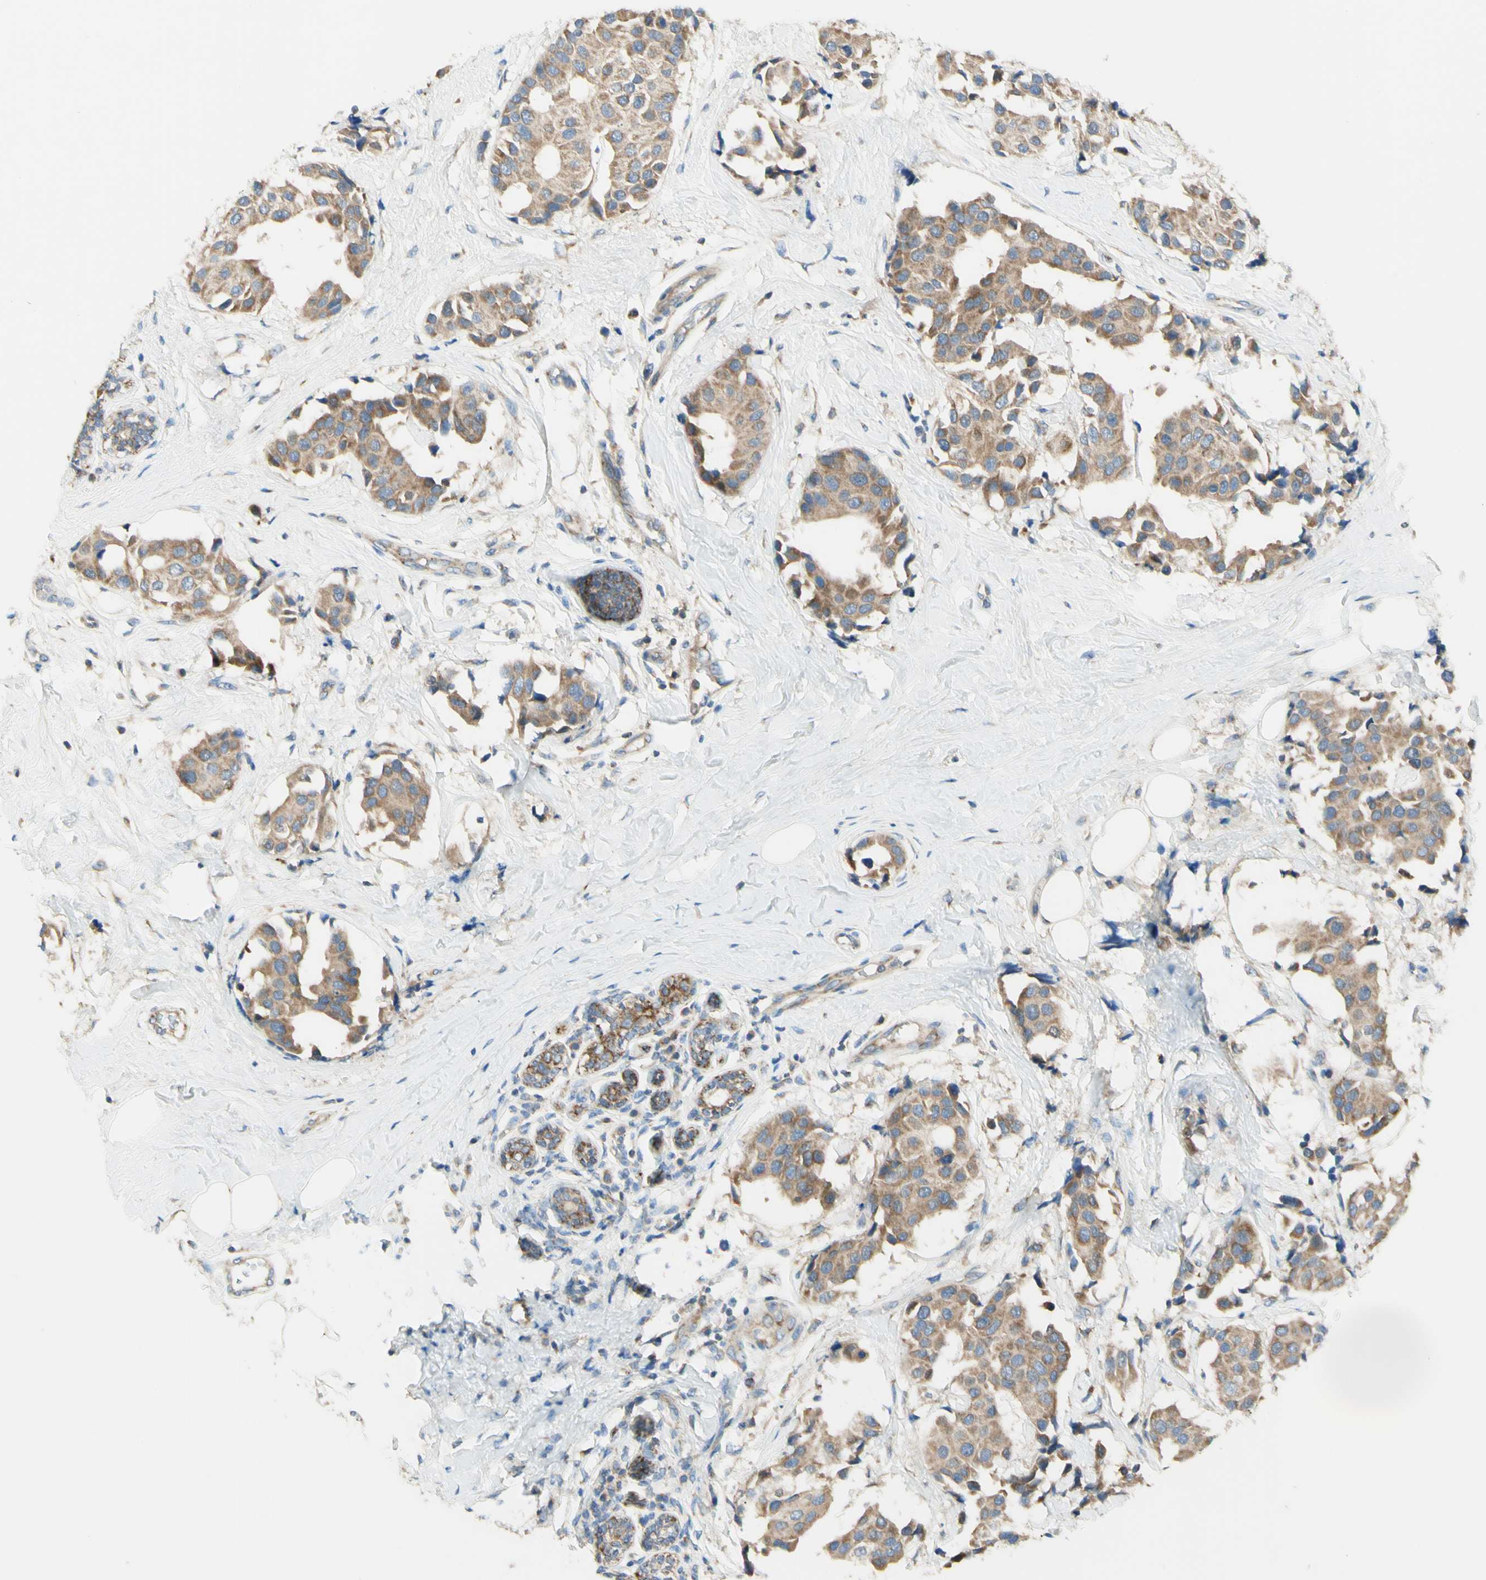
{"staining": {"intensity": "moderate", "quantity": ">75%", "location": "cytoplasmic/membranous"}, "tissue": "breast cancer", "cell_type": "Tumor cells", "image_type": "cancer", "snomed": [{"axis": "morphology", "description": "Normal tissue, NOS"}, {"axis": "morphology", "description": "Duct carcinoma"}, {"axis": "topography", "description": "Breast"}], "caption": "Immunohistochemical staining of human breast invasive ductal carcinoma displays medium levels of moderate cytoplasmic/membranous protein expression in about >75% of tumor cells.", "gene": "ARMC10", "patient": {"sex": "female", "age": 39}}